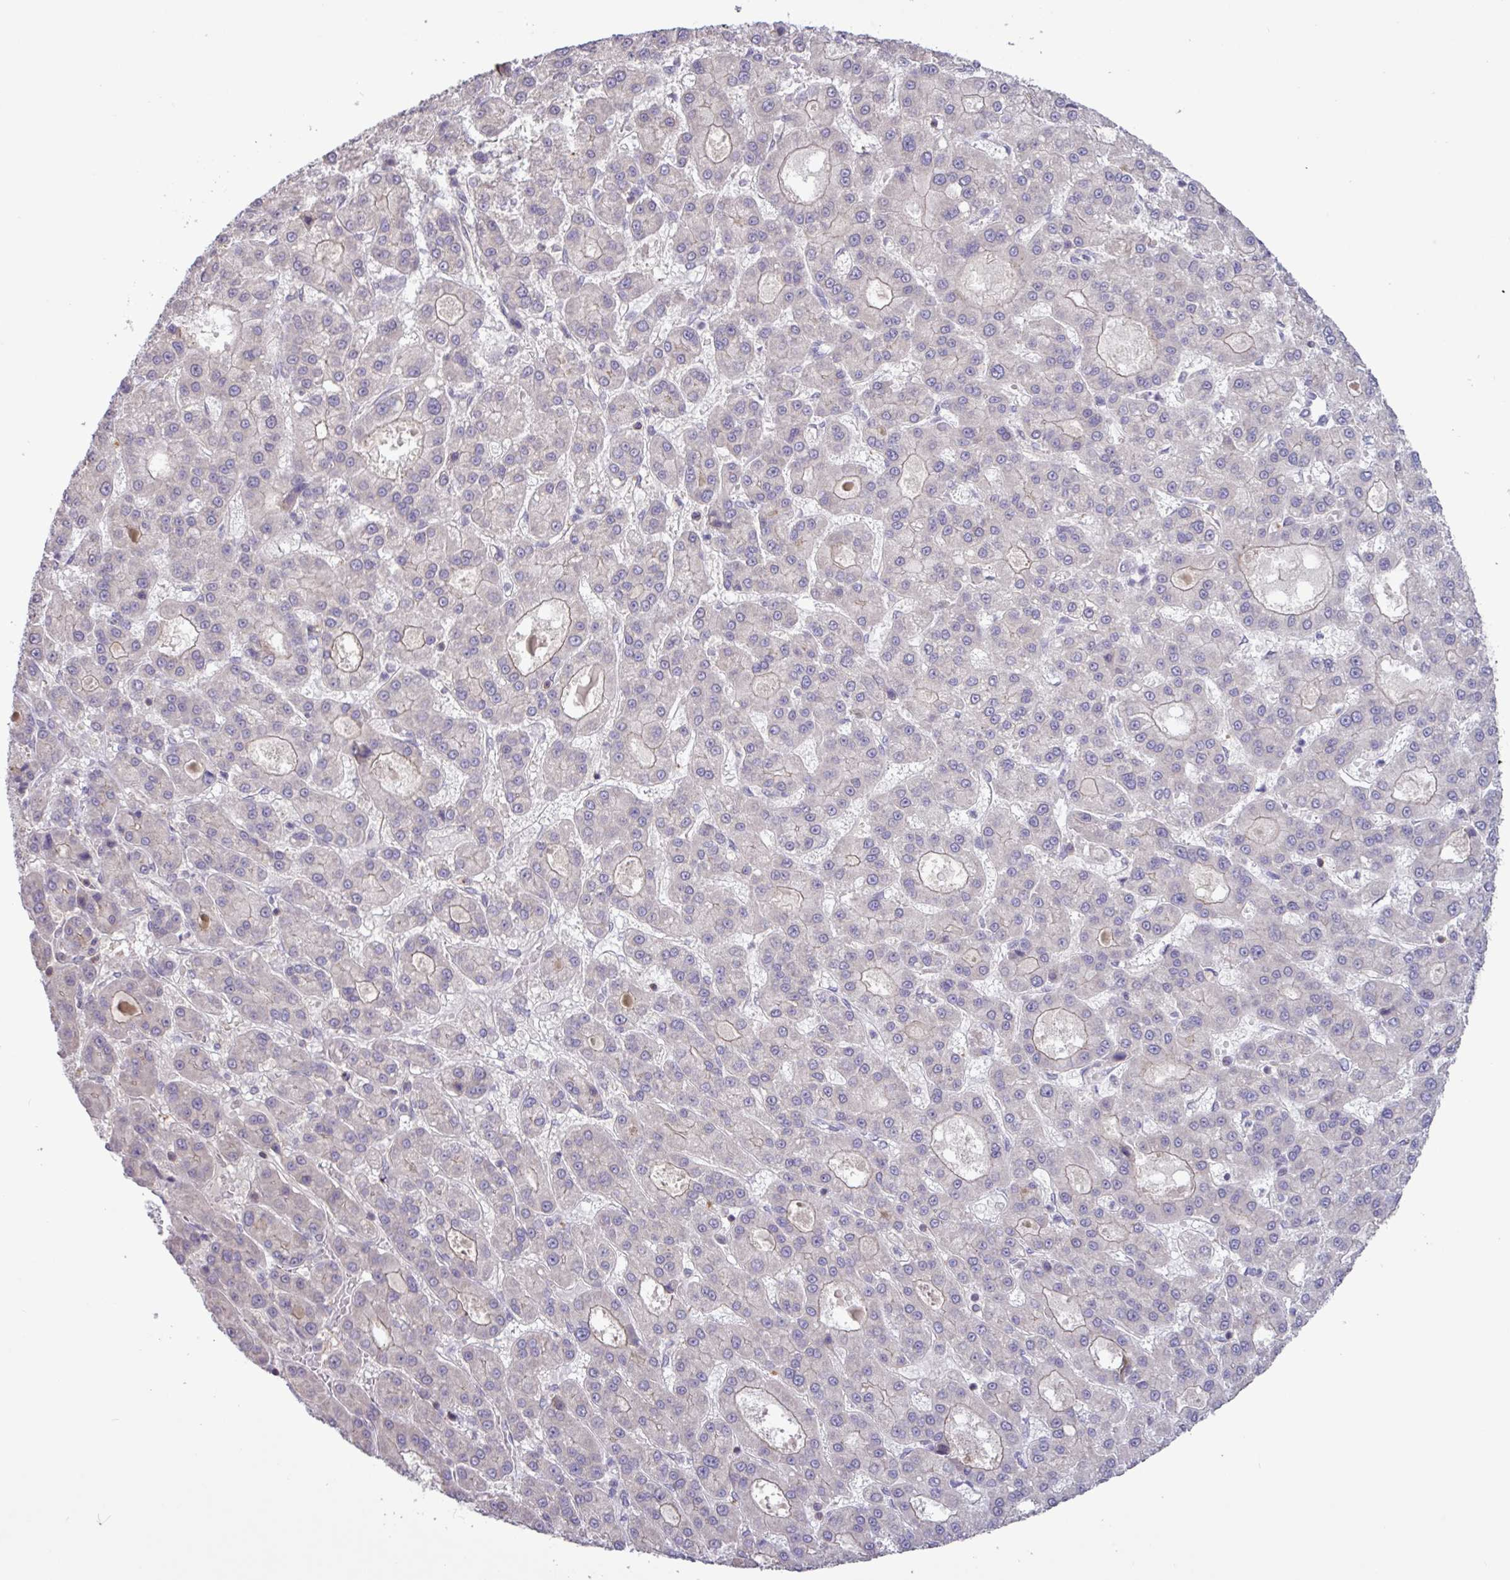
{"staining": {"intensity": "negative", "quantity": "none", "location": "none"}, "tissue": "liver cancer", "cell_type": "Tumor cells", "image_type": "cancer", "snomed": [{"axis": "morphology", "description": "Carcinoma, Hepatocellular, NOS"}, {"axis": "topography", "description": "Liver"}], "caption": "Liver cancer stained for a protein using immunohistochemistry (IHC) reveals no staining tumor cells.", "gene": "RTL3", "patient": {"sex": "male", "age": 70}}